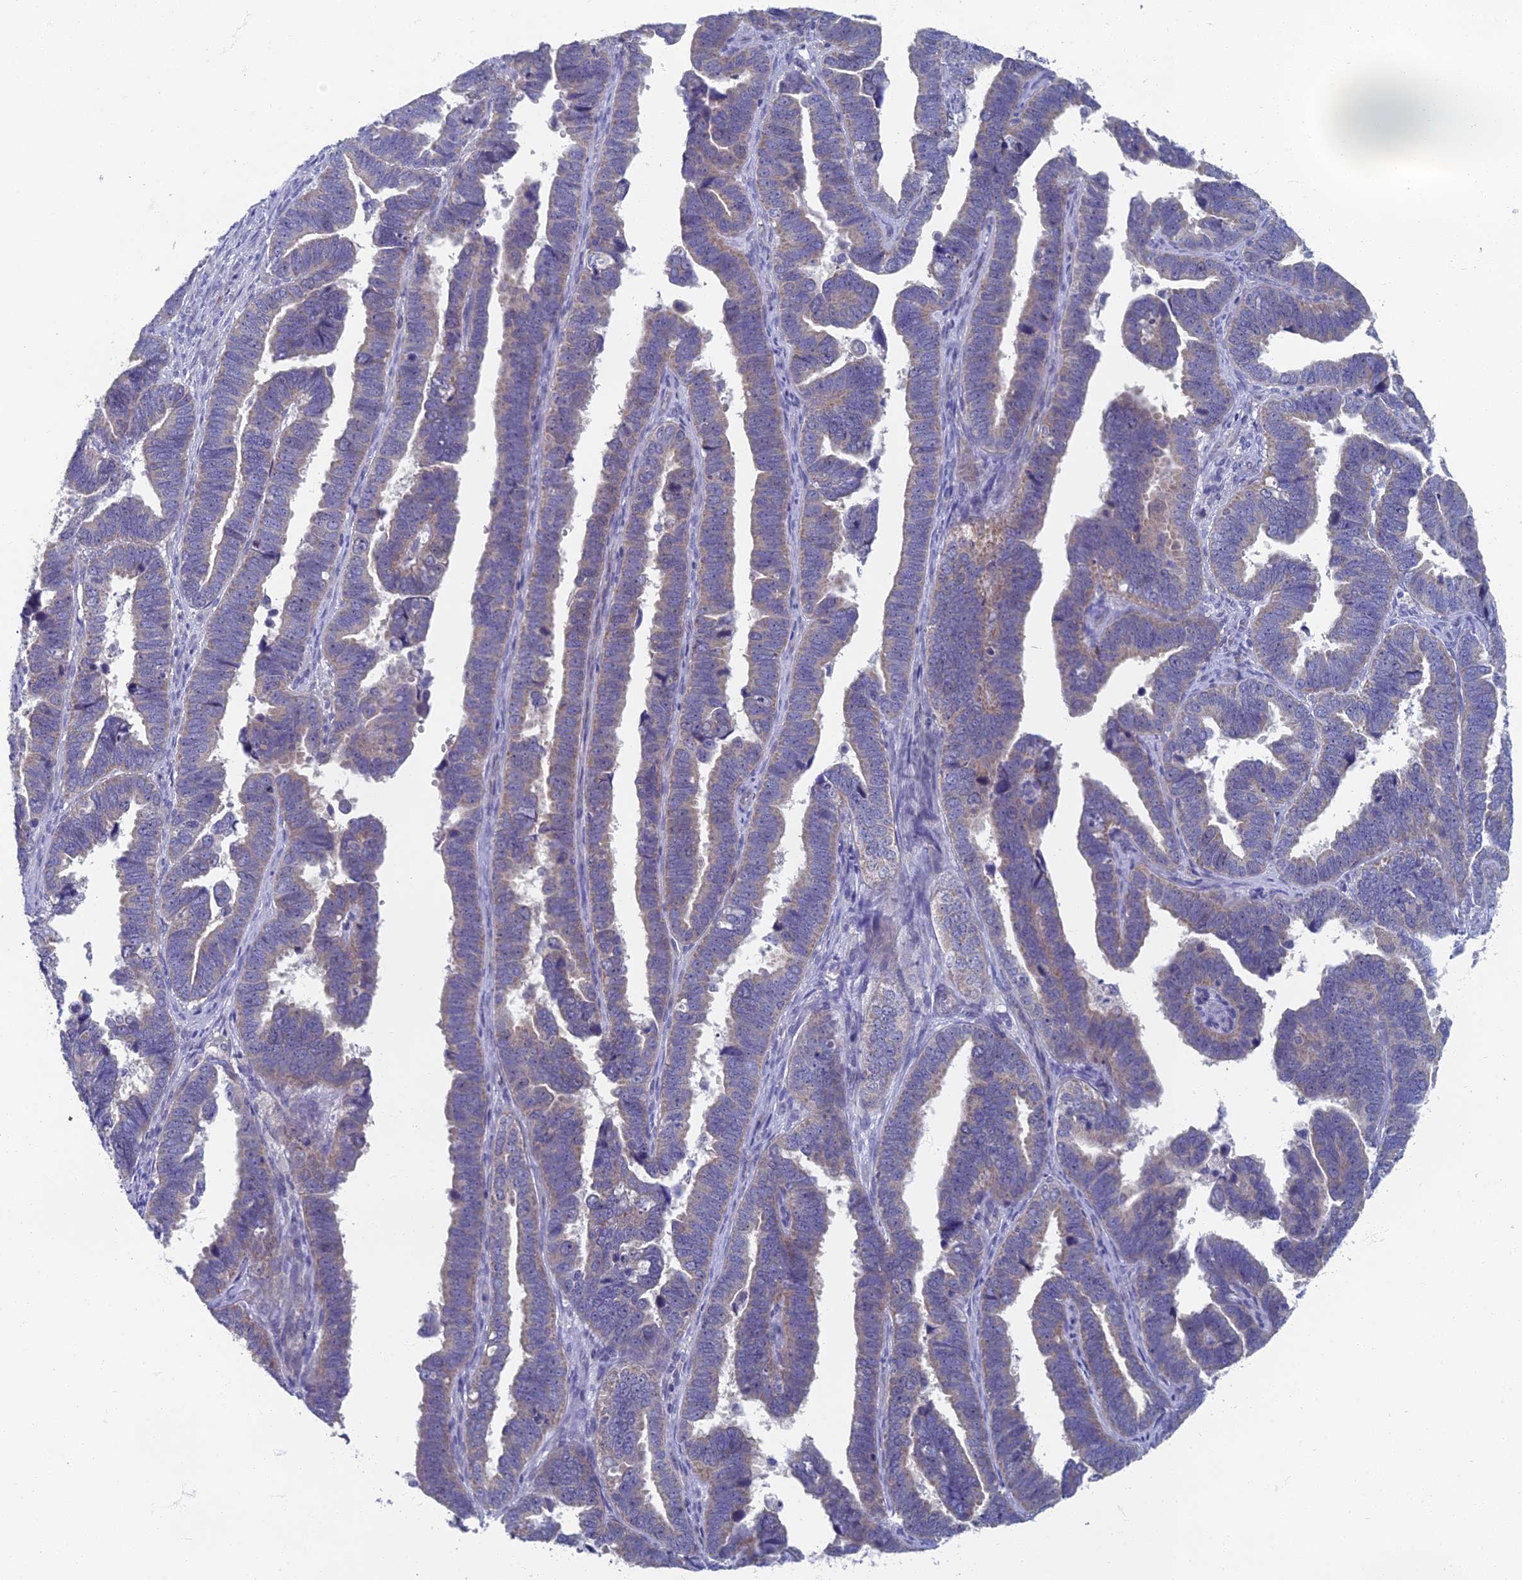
{"staining": {"intensity": "weak", "quantity": "25%-75%", "location": "cytoplasmic/membranous"}, "tissue": "endometrial cancer", "cell_type": "Tumor cells", "image_type": "cancer", "snomed": [{"axis": "morphology", "description": "Adenocarcinoma, NOS"}, {"axis": "topography", "description": "Endometrium"}], "caption": "Immunohistochemical staining of human endometrial adenocarcinoma exhibits low levels of weak cytoplasmic/membranous protein expression in about 25%-75% of tumor cells.", "gene": "SPIN4", "patient": {"sex": "female", "age": 75}}